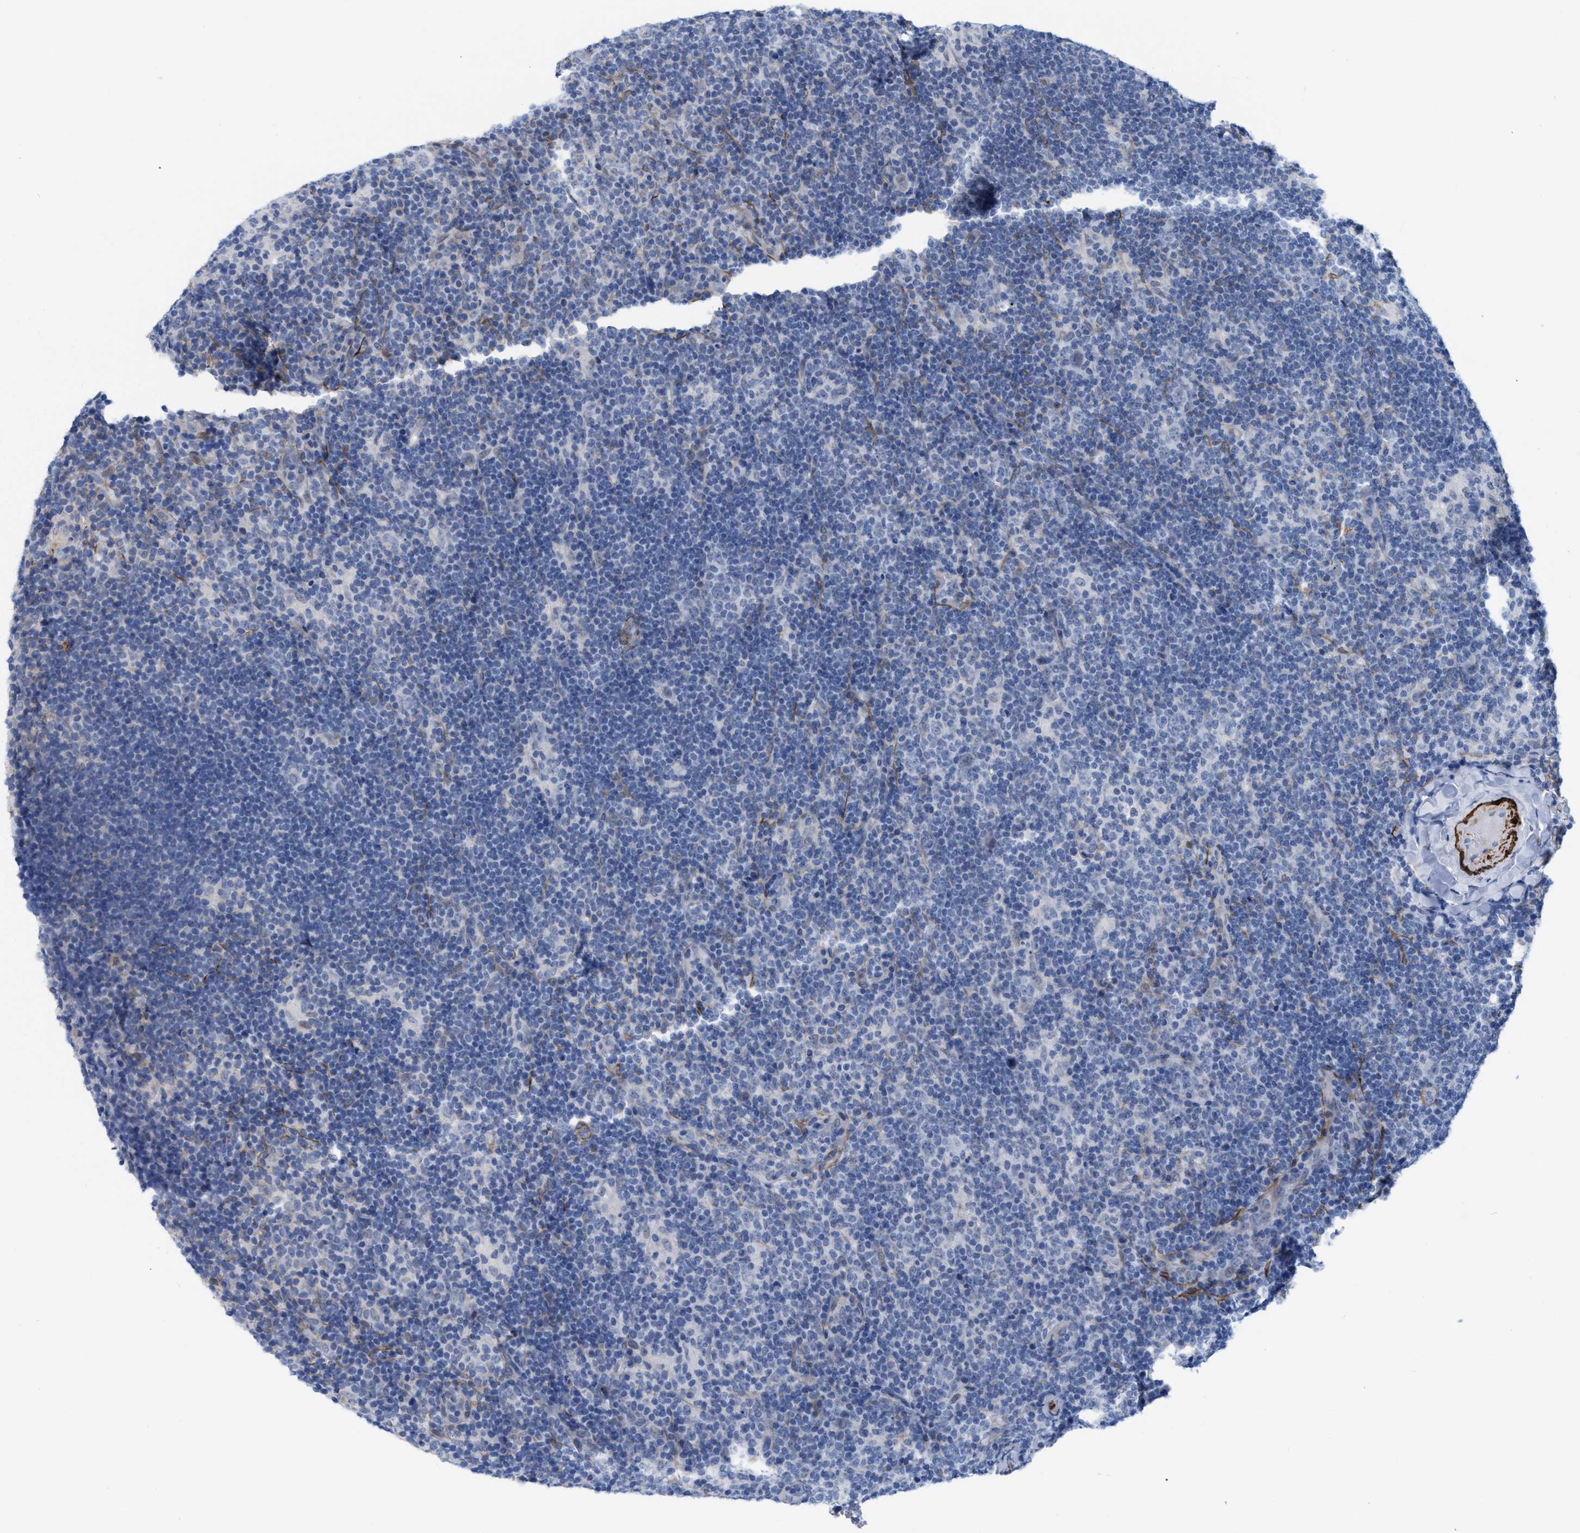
{"staining": {"intensity": "negative", "quantity": "none", "location": "none"}, "tissue": "lymphoma", "cell_type": "Tumor cells", "image_type": "cancer", "snomed": [{"axis": "morphology", "description": "Hodgkin's disease, NOS"}, {"axis": "topography", "description": "Lymph node"}], "caption": "An image of human Hodgkin's disease is negative for staining in tumor cells.", "gene": "TAGLN", "patient": {"sex": "female", "age": 57}}